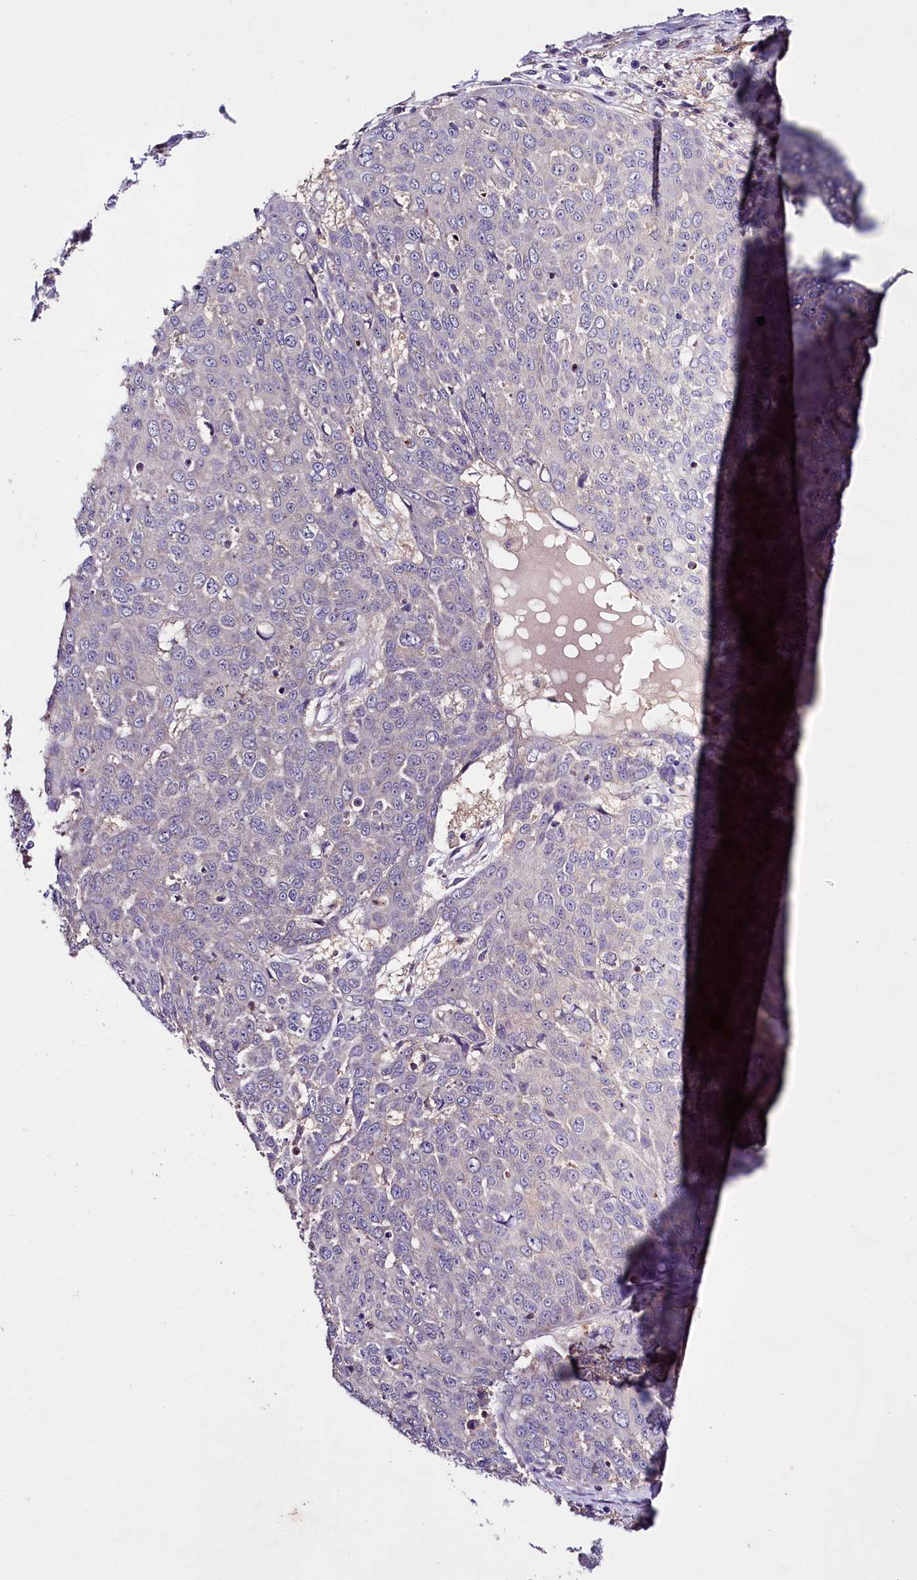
{"staining": {"intensity": "negative", "quantity": "none", "location": "none"}, "tissue": "skin cancer", "cell_type": "Tumor cells", "image_type": "cancer", "snomed": [{"axis": "morphology", "description": "Squamous cell carcinoma, NOS"}, {"axis": "topography", "description": "Skin"}], "caption": "Histopathology image shows no protein expression in tumor cells of skin cancer tissue.", "gene": "ZNF45", "patient": {"sex": "male", "age": 71}}